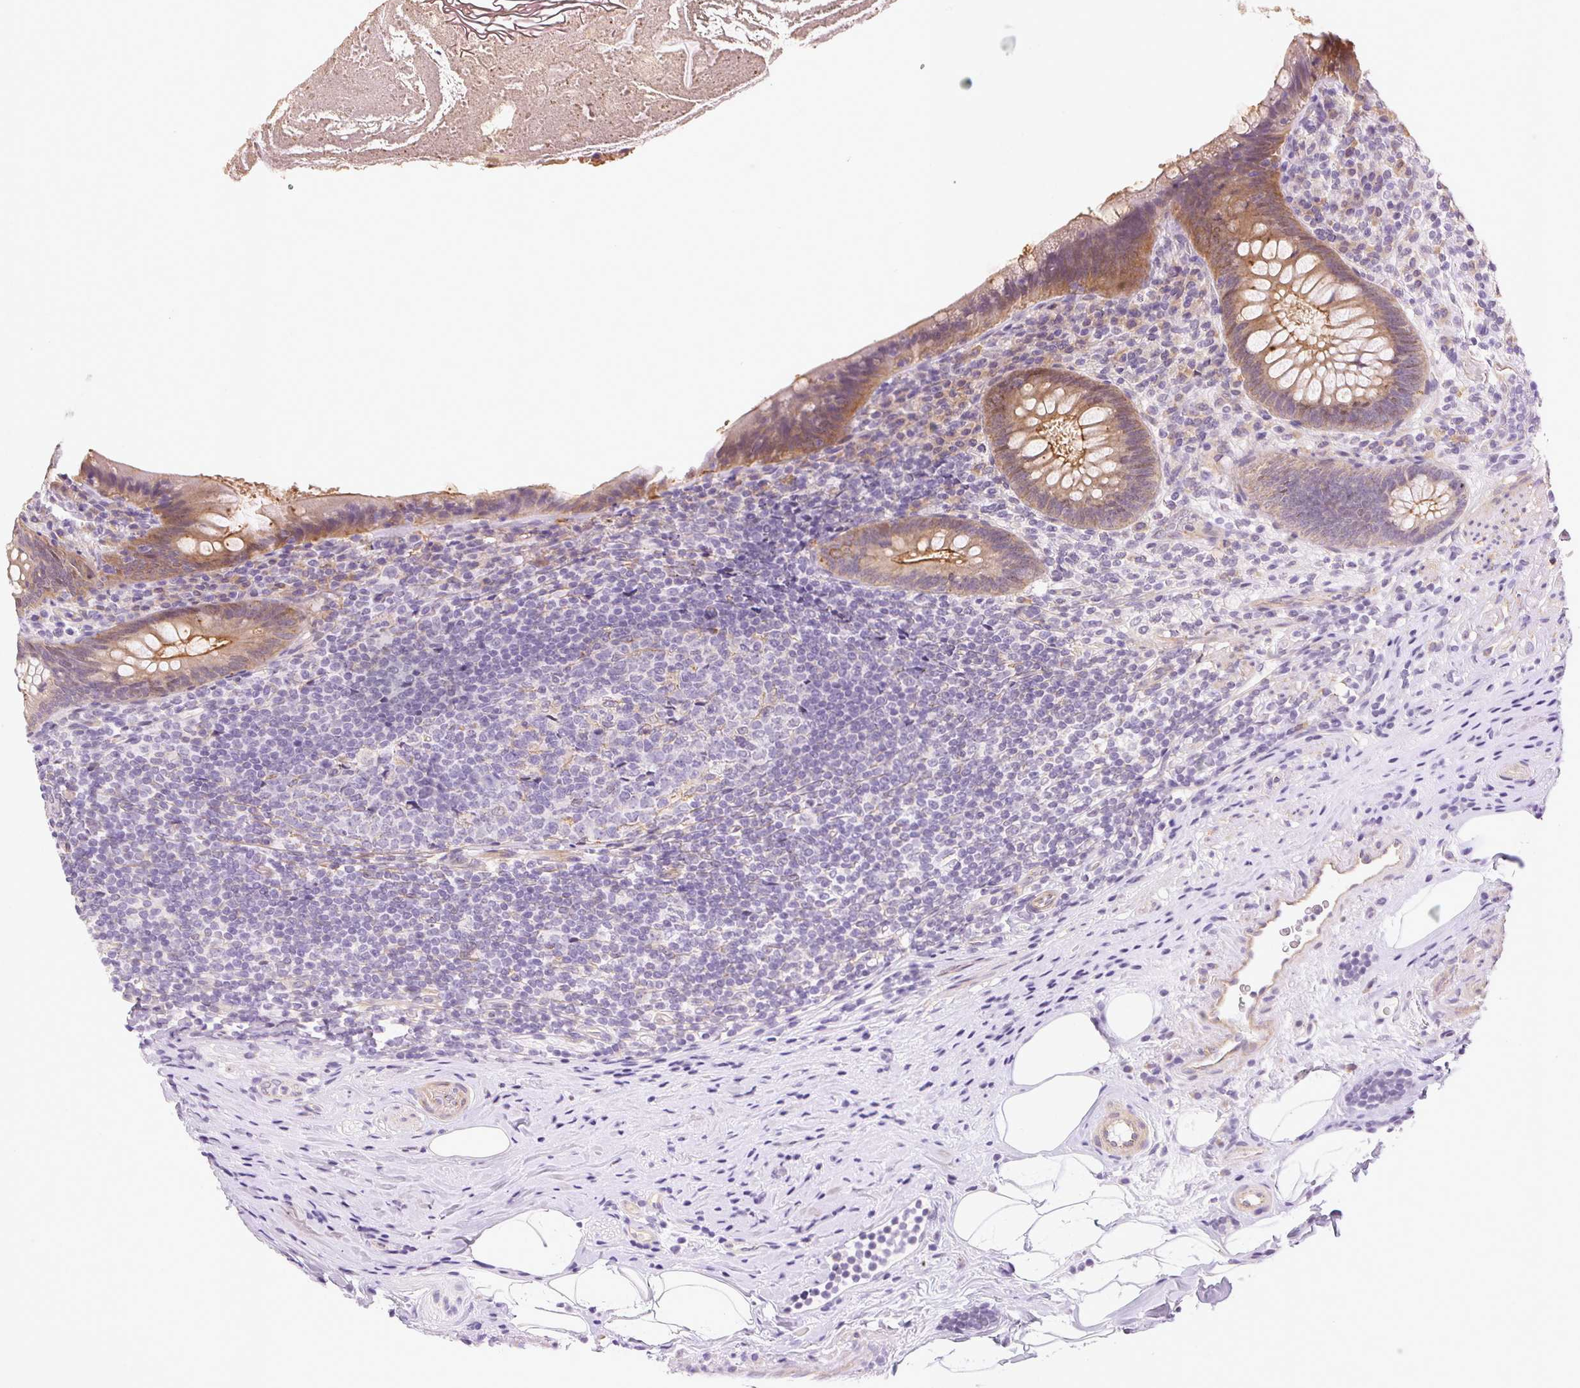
{"staining": {"intensity": "moderate", "quantity": "25%-75%", "location": "cytoplasmic/membranous"}, "tissue": "appendix", "cell_type": "Glandular cells", "image_type": "normal", "snomed": [{"axis": "morphology", "description": "Normal tissue, NOS"}, {"axis": "topography", "description": "Appendix"}], "caption": "Immunohistochemistry photomicrograph of normal appendix: appendix stained using immunohistochemistry demonstrates medium levels of moderate protein expression localized specifically in the cytoplasmic/membranous of glandular cells, appearing as a cytoplasmic/membranous brown color.", "gene": "CSN1S1", "patient": {"sex": "male", "age": 47}}